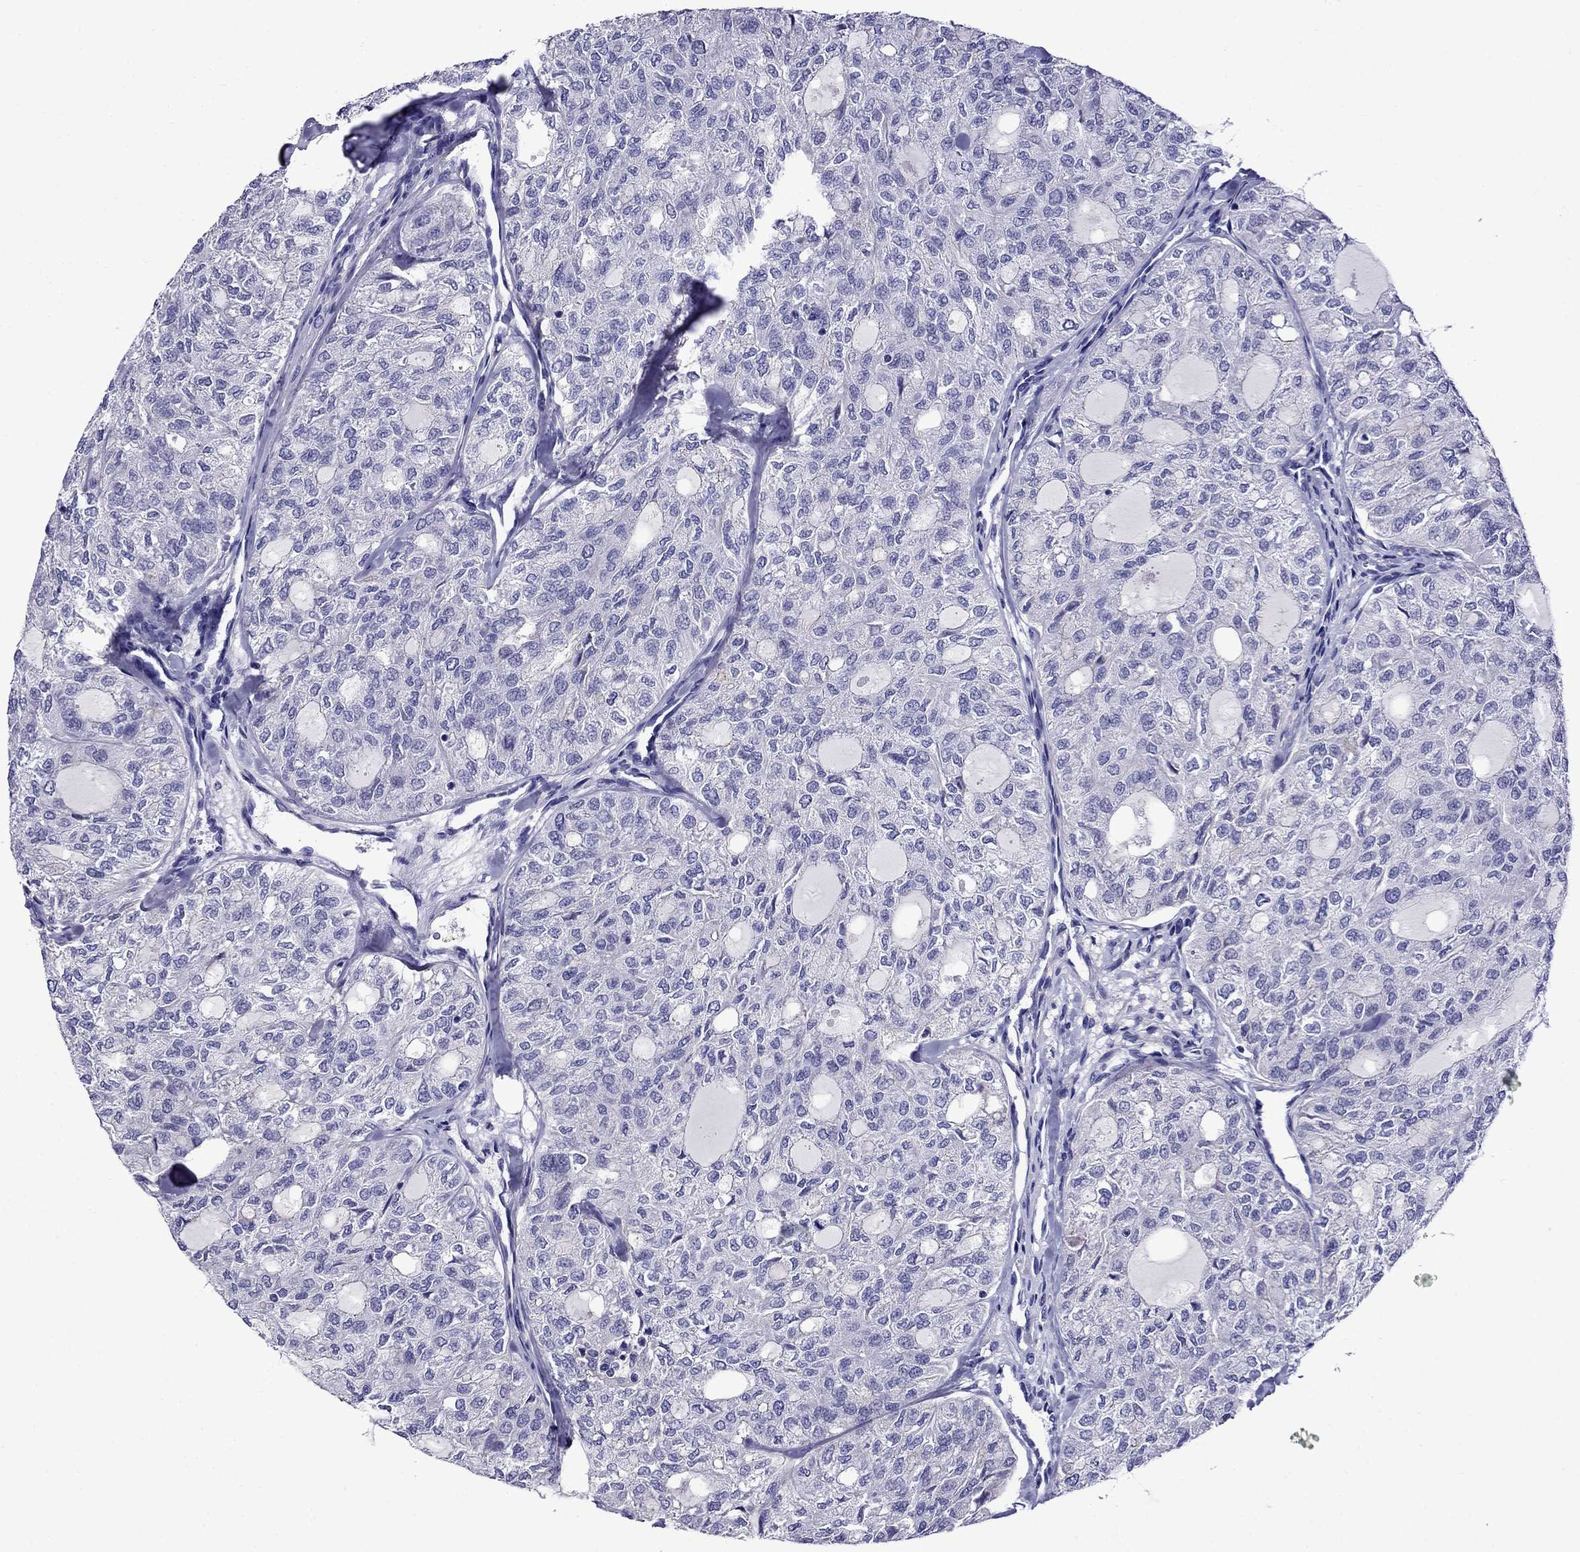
{"staining": {"intensity": "negative", "quantity": "none", "location": "none"}, "tissue": "thyroid cancer", "cell_type": "Tumor cells", "image_type": "cancer", "snomed": [{"axis": "morphology", "description": "Follicular adenoma carcinoma, NOS"}, {"axis": "topography", "description": "Thyroid gland"}], "caption": "High magnification brightfield microscopy of follicular adenoma carcinoma (thyroid) stained with DAB (3,3'-diaminobenzidine) (brown) and counterstained with hematoxylin (blue): tumor cells show no significant staining.", "gene": "SCG2", "patient": {"sex": "male", "age": 75}}